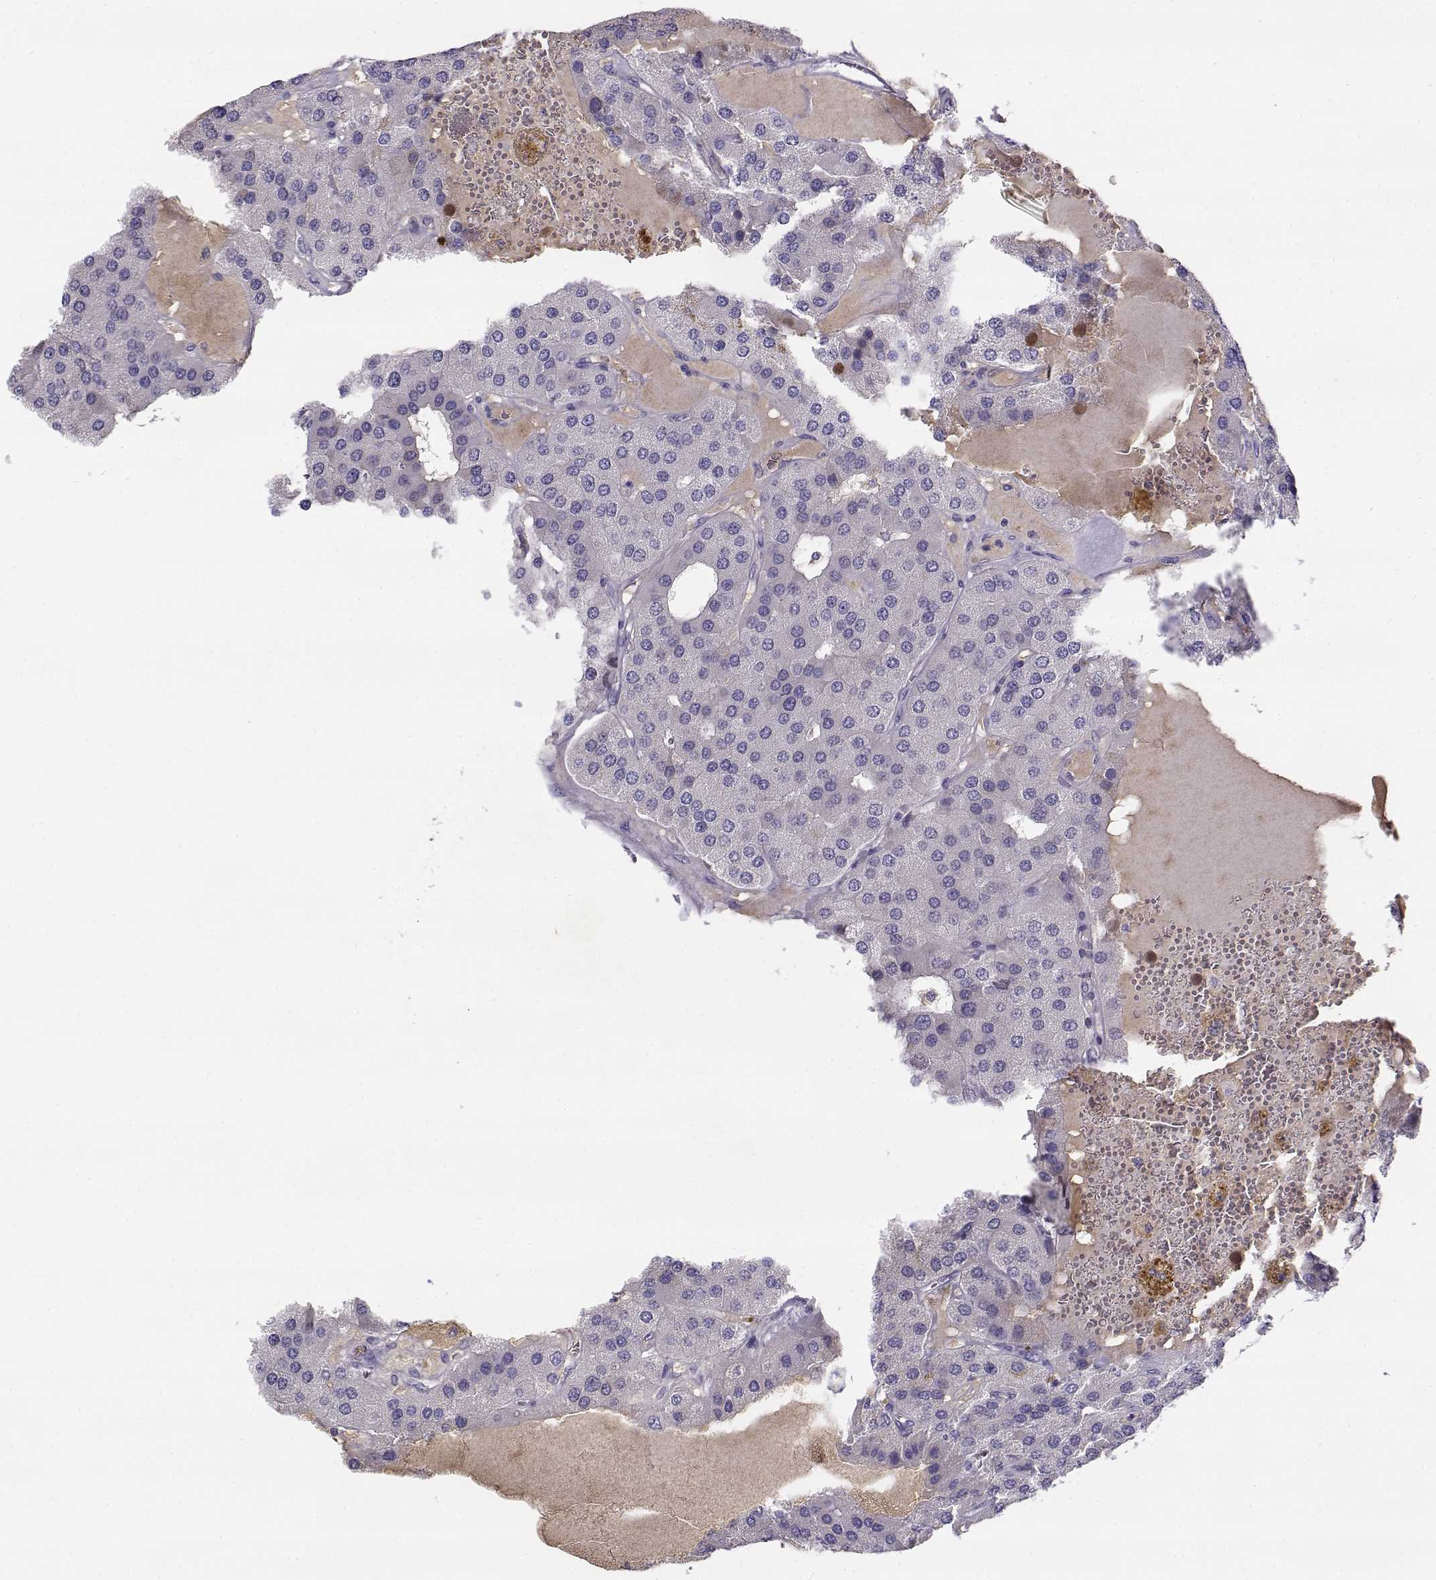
{"staining": {"intensity": "negative", "quantity": "none", "location": "none"}, "tissue": "parathyroid gland", "cell_type": "Glandular cells", "image_type": "normal", "snomed": [{"axis": "morphology", "description": "Normal tissue, NOS"}, {"axis": "morphology", "description": "Adenoma, NOS"}, {"axis": "topography", "description": "Parathyroid gland"}], "caption": "Protein analysis of normal parathyroid gland shows no significant staining in glandular cells.", "gene": "SLCO6A1", "patient": {"sex": "female", "age": 86}}